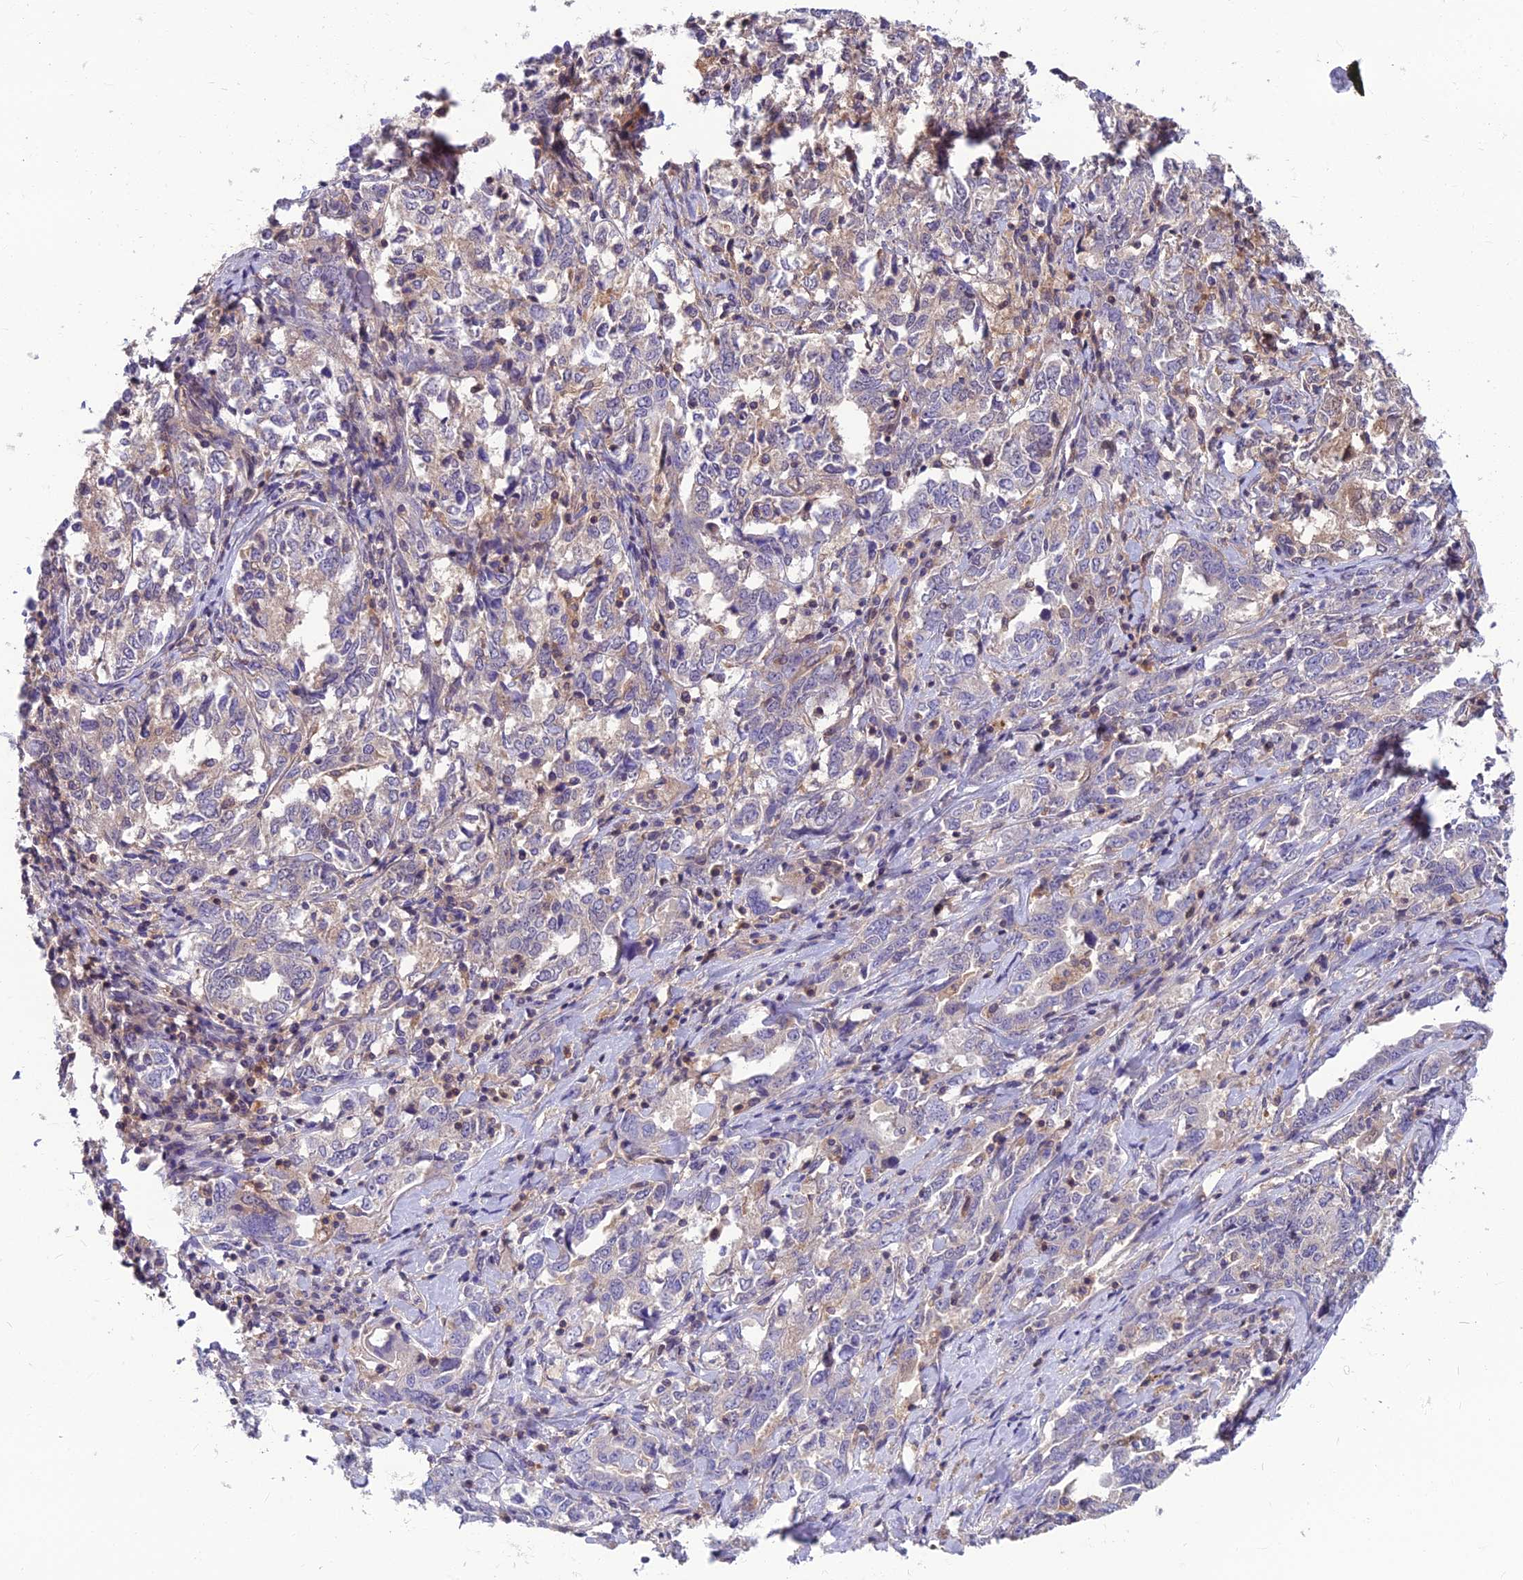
{"staining": {"intensity": "weak", "quantity": "<25%", "location": "nuclear"}, "tissue": "ovarian cancer", "cell_type": "Tumor cells", "image_type": "cancer", "snomed": [{"axis": "morphology", "description": "Carcinoma, endometroid"}, {"axis": "topography", "description": "Ovary"}], "caption": "Tumor cells show no significant protein staining in ovarian cancer (endometroid carcinoma).", "gene": "MVD", "patient": {"sex": "female", "age": 62}}